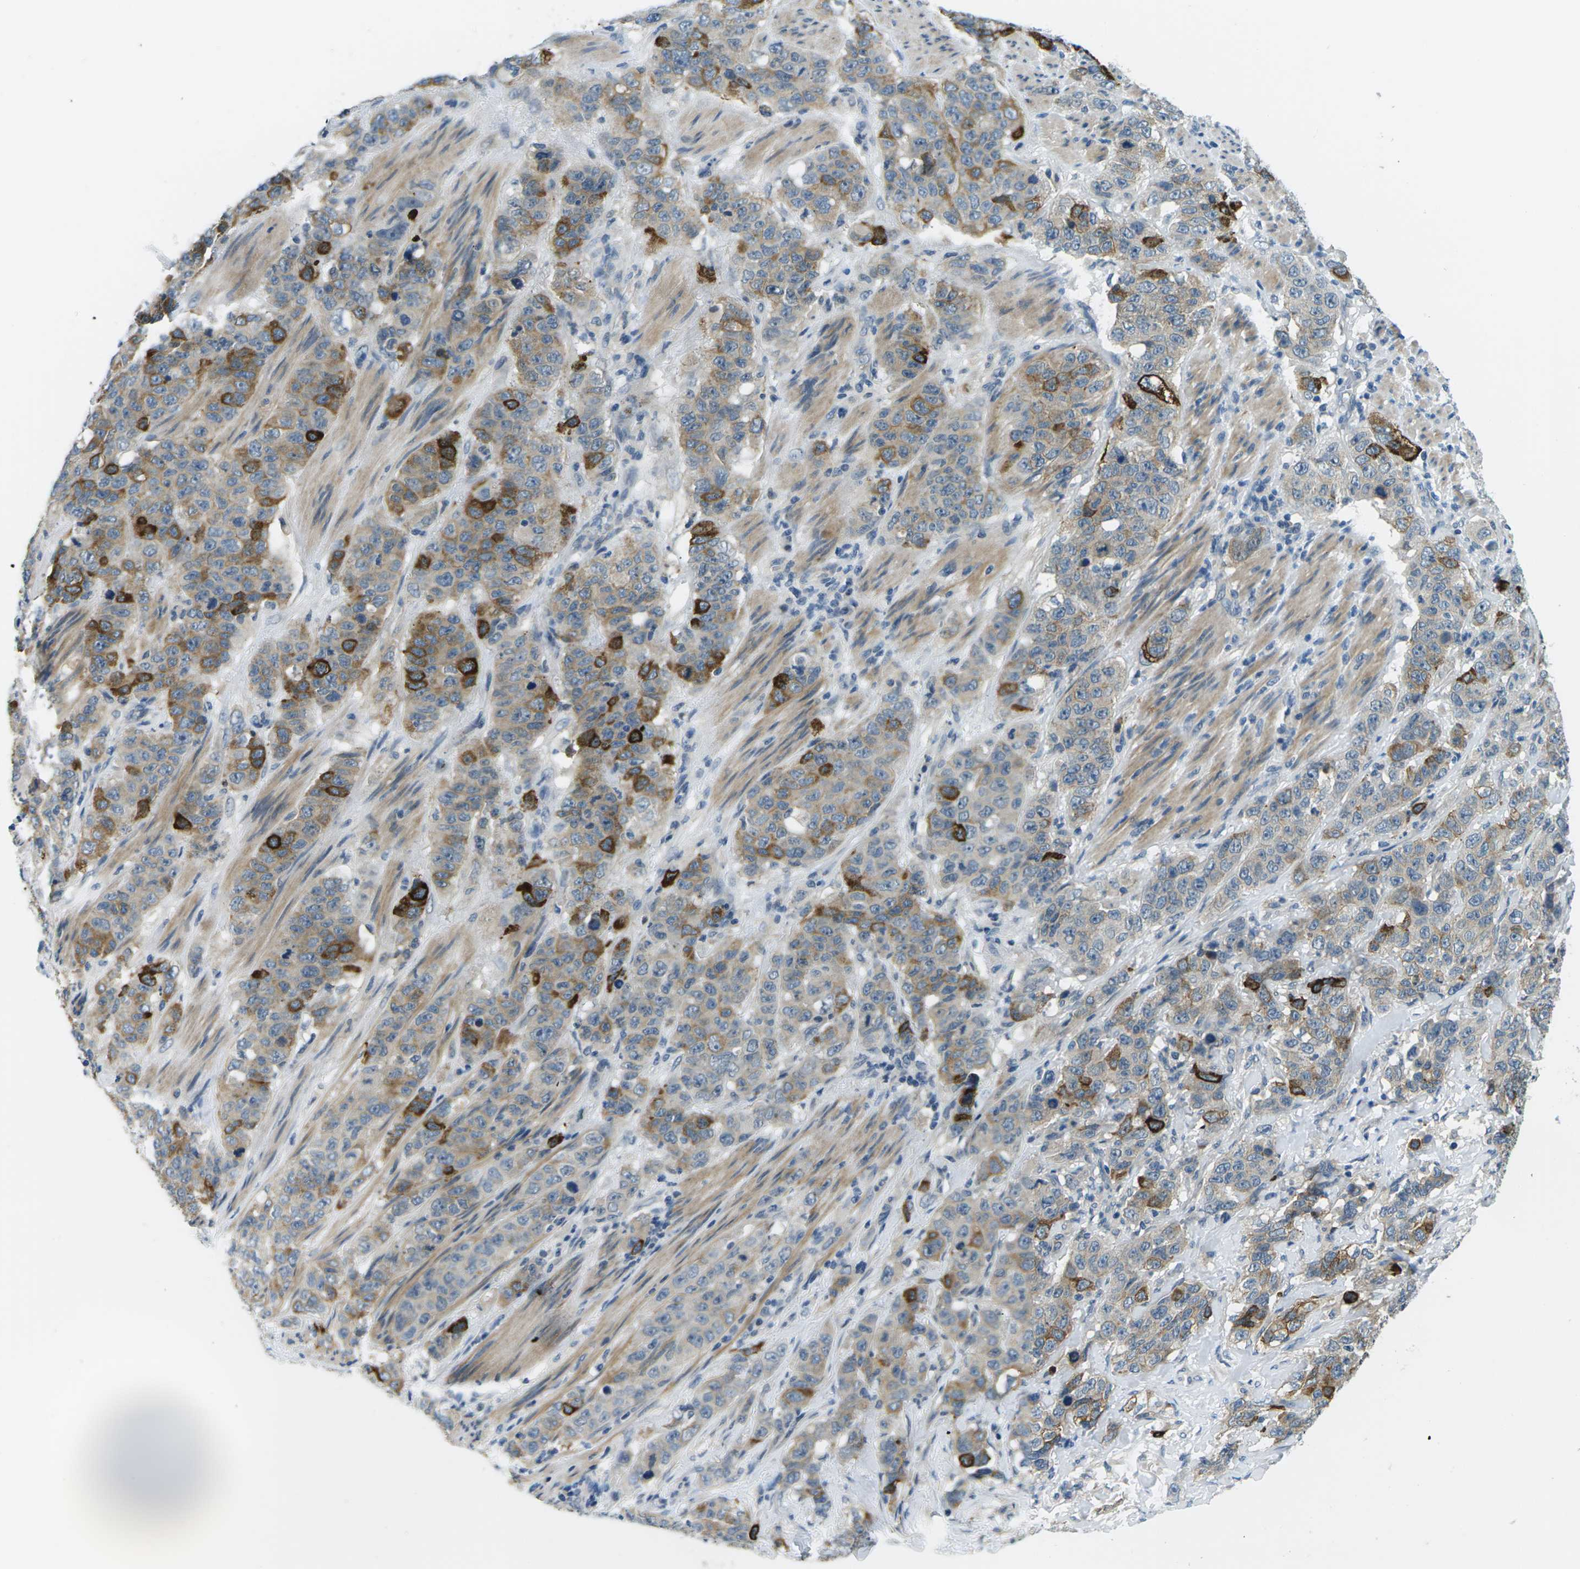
{"staining": {"intensity": "strong", "quantity": "25%-75%", "location": "cytoplasmic/membranous"}, "tissue": "stomach cancer", "cell_type": "Tumor cells", "image_type": "cancer", "snomed": [{"axis": "morphology", "description": "Adenocarcinoma, NOS"}, {"axis": "topography", "description": "Stomach"}], "caption": "Stomach cancer stained for a protein demonstrates strong cytoplasmic/membranous positivity in tumor cells.", "gene": "CTNND1", "patient": {"sex": "male", "age": 48}}